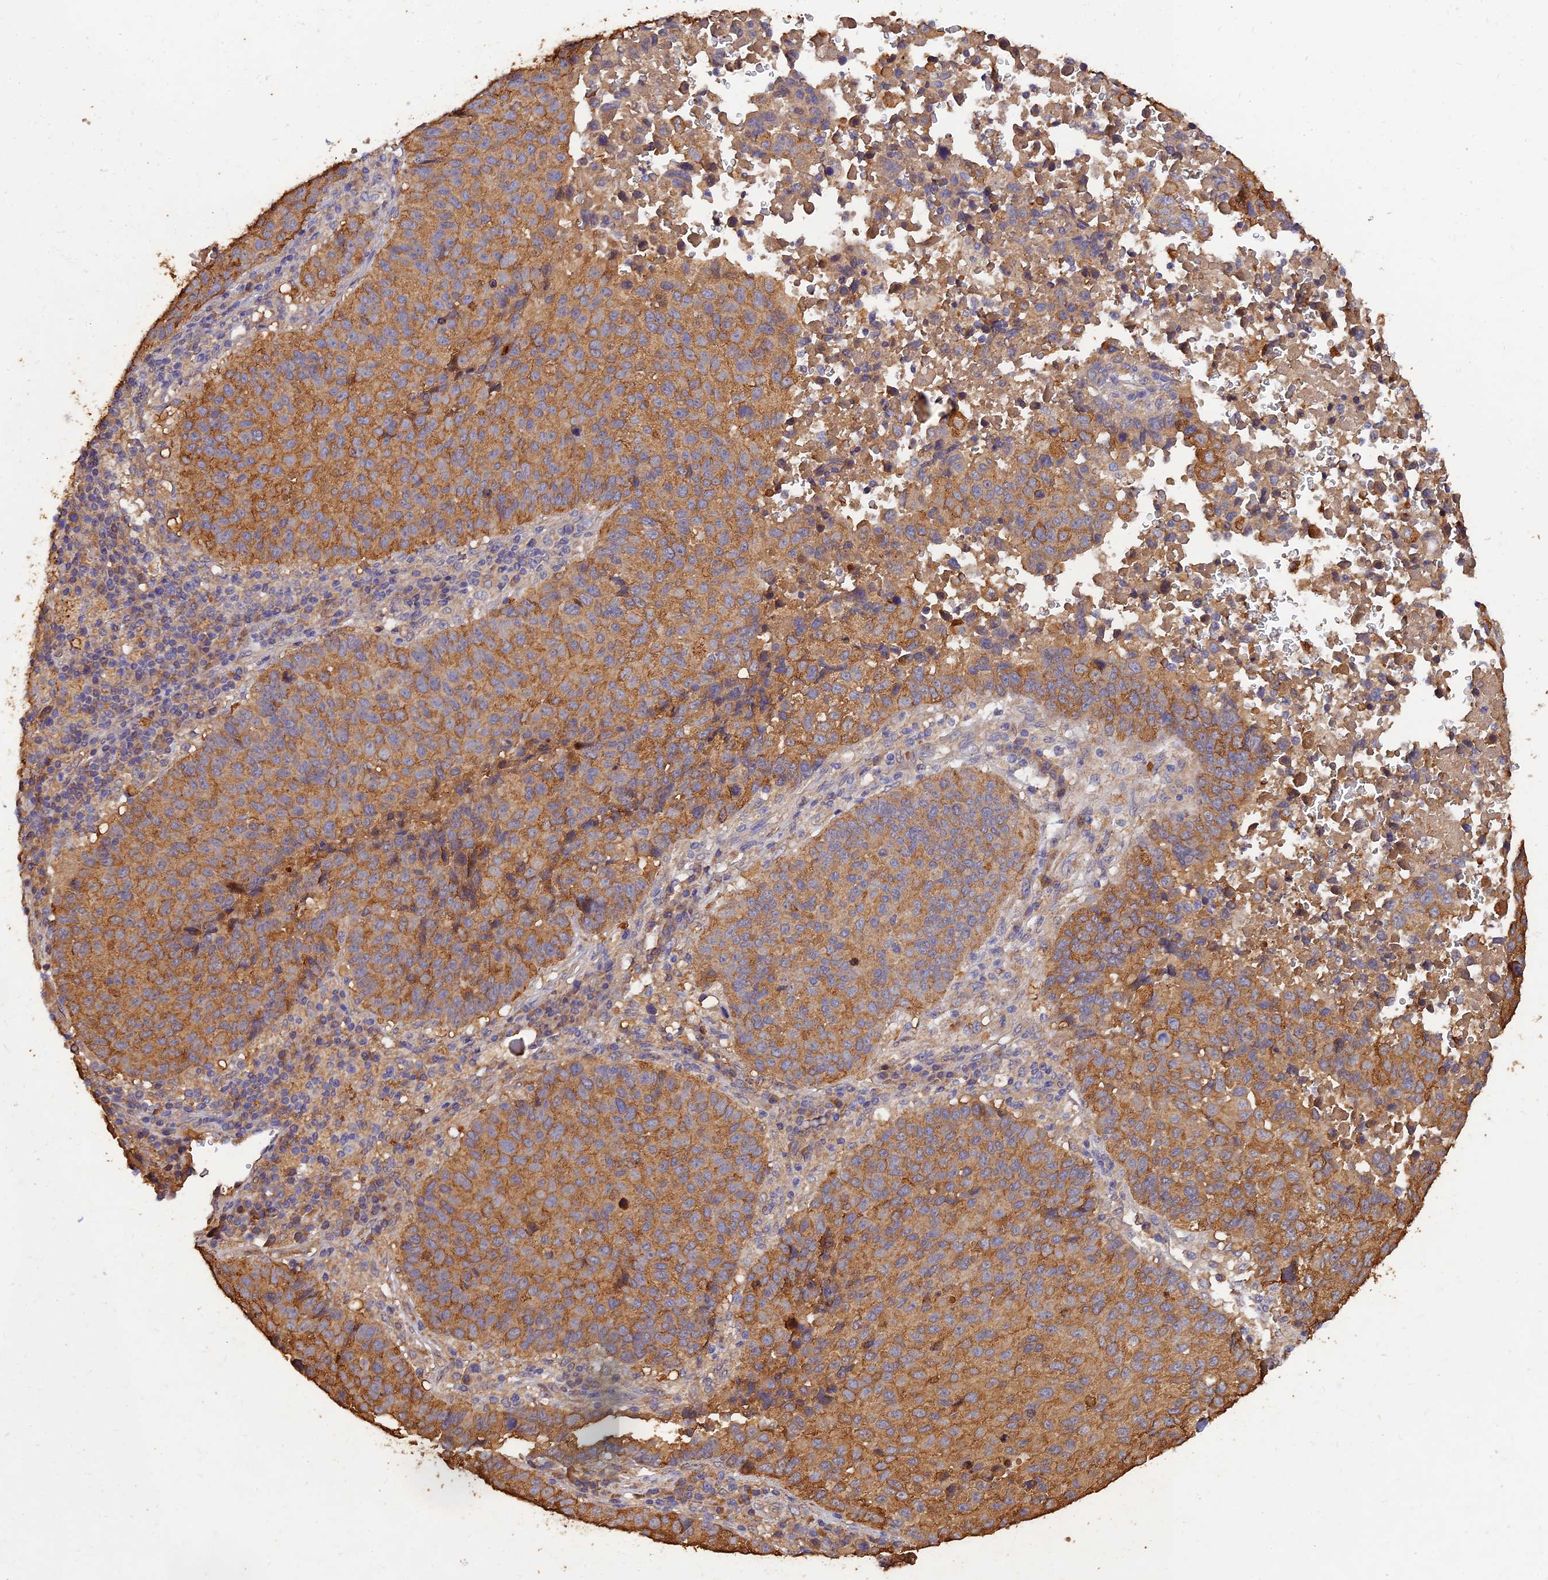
{"staining": {"intensity": "moderate", "quantity": ">75%", "location": "cytoplasmic/membranous"}, "tissue": "lung cancer", "cell_type": "Tumor cells", "image_type": "cancer", "snomed": [{"axis": "morphology", "description": "Squamous cell carcinoma, NOS"}, {"axis": "topography", "description": "Lung"}], "caption": "A medium amount of moderate cytoplasmic/membranous positivity is identified in approximately >75% of tumor cells in lung squamous cell carcinoma tissue.", "gene": "SLC38A11", "patient": {"sex": "male", "age": 73}}